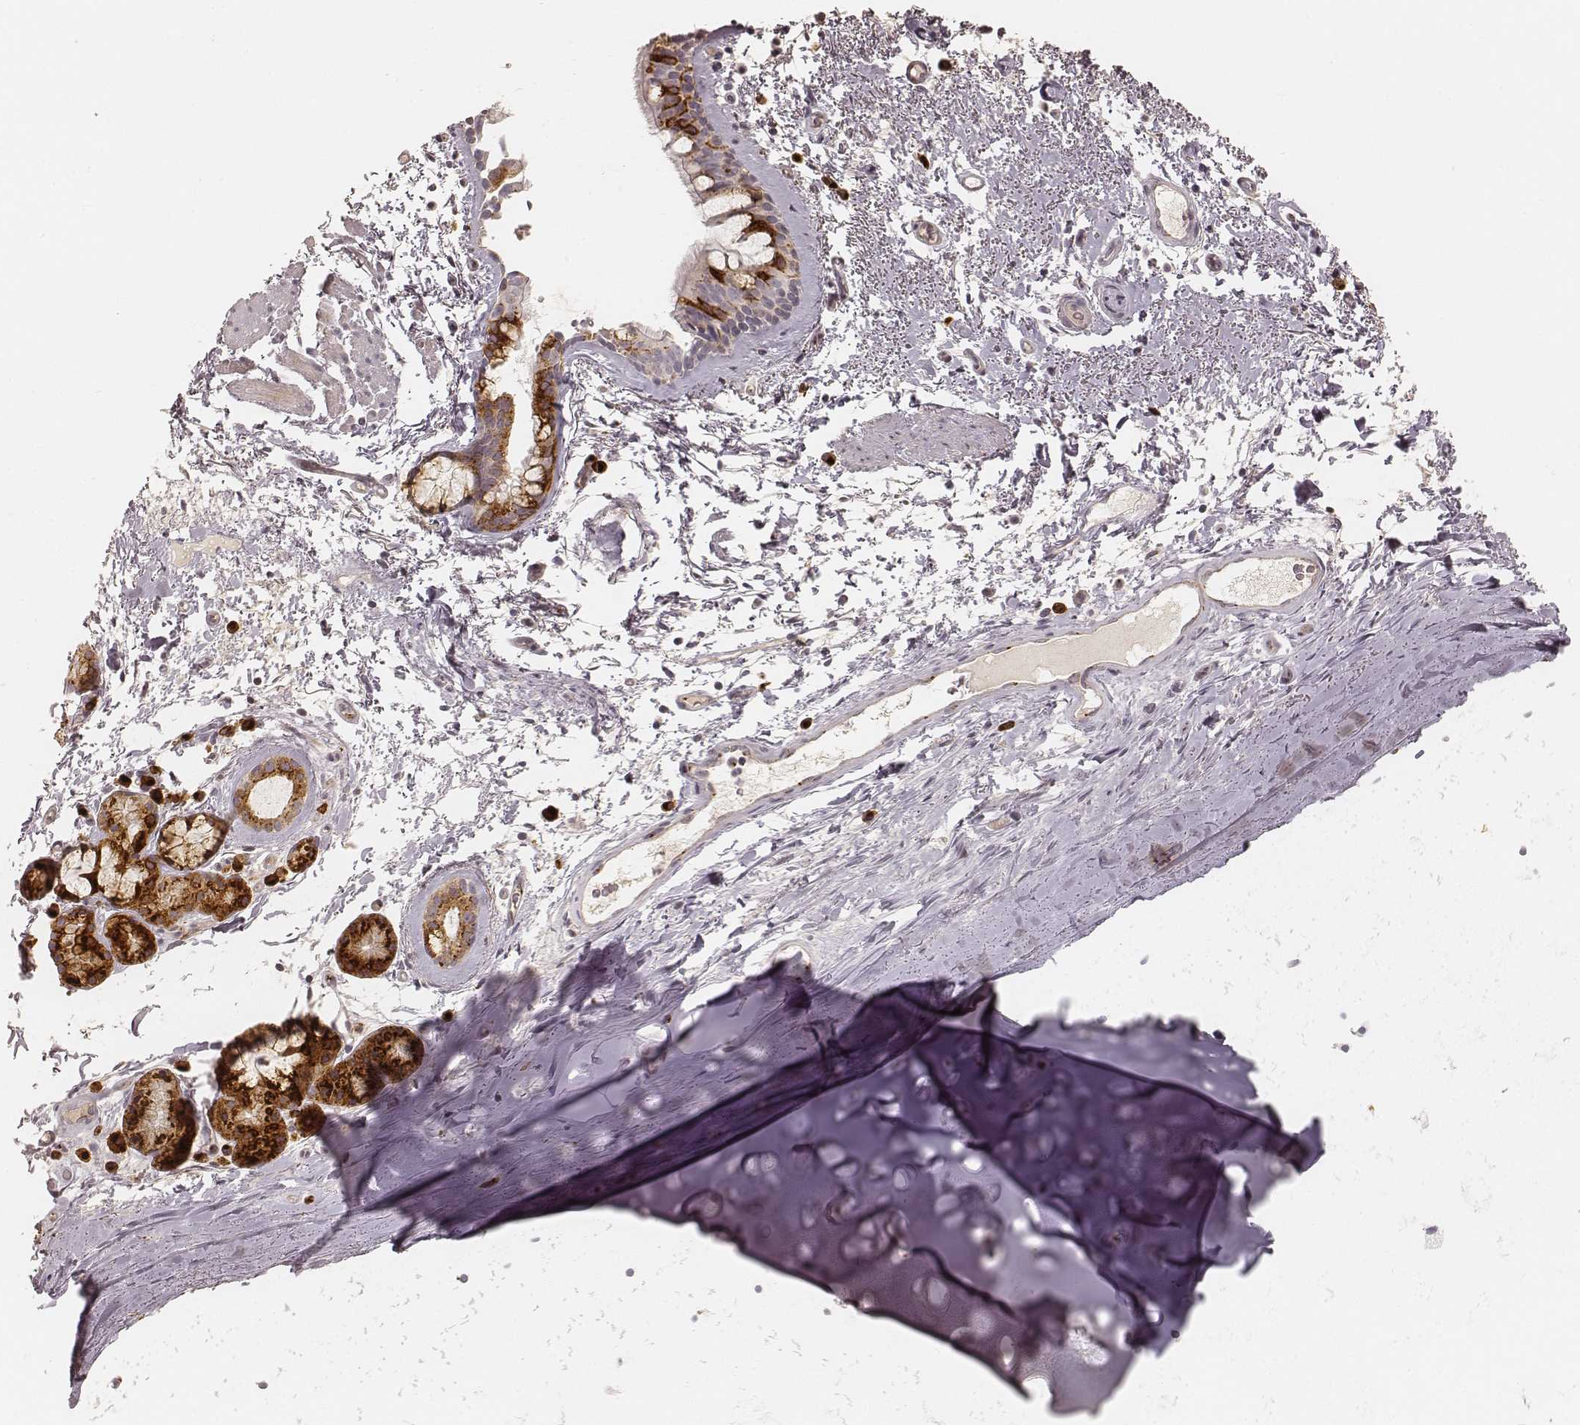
{"staining": {"intensity": "strong", "quantity": "25%-75%", "location": "cytoplasmic/membranous"}, "tissue": "bronchus", "cell_type": "Respiratory epithelial cells", "image_type": "normal", "snomed": [{"axis": "morphology", "description": "Normal tissue, NOS"}, {"axis": "topography", "description": "Bronchus"}], "caption": "A high-resolution micrograph shows immunohistochemistry (IHC) staining of benign bronchus, which demonstrates strong cytoplasmic/membranous expression in approximately 25%-75% of respiratory epithelial cells.", "gene": "GORASP2", "patient": {"sex": "female", "age": 64}}